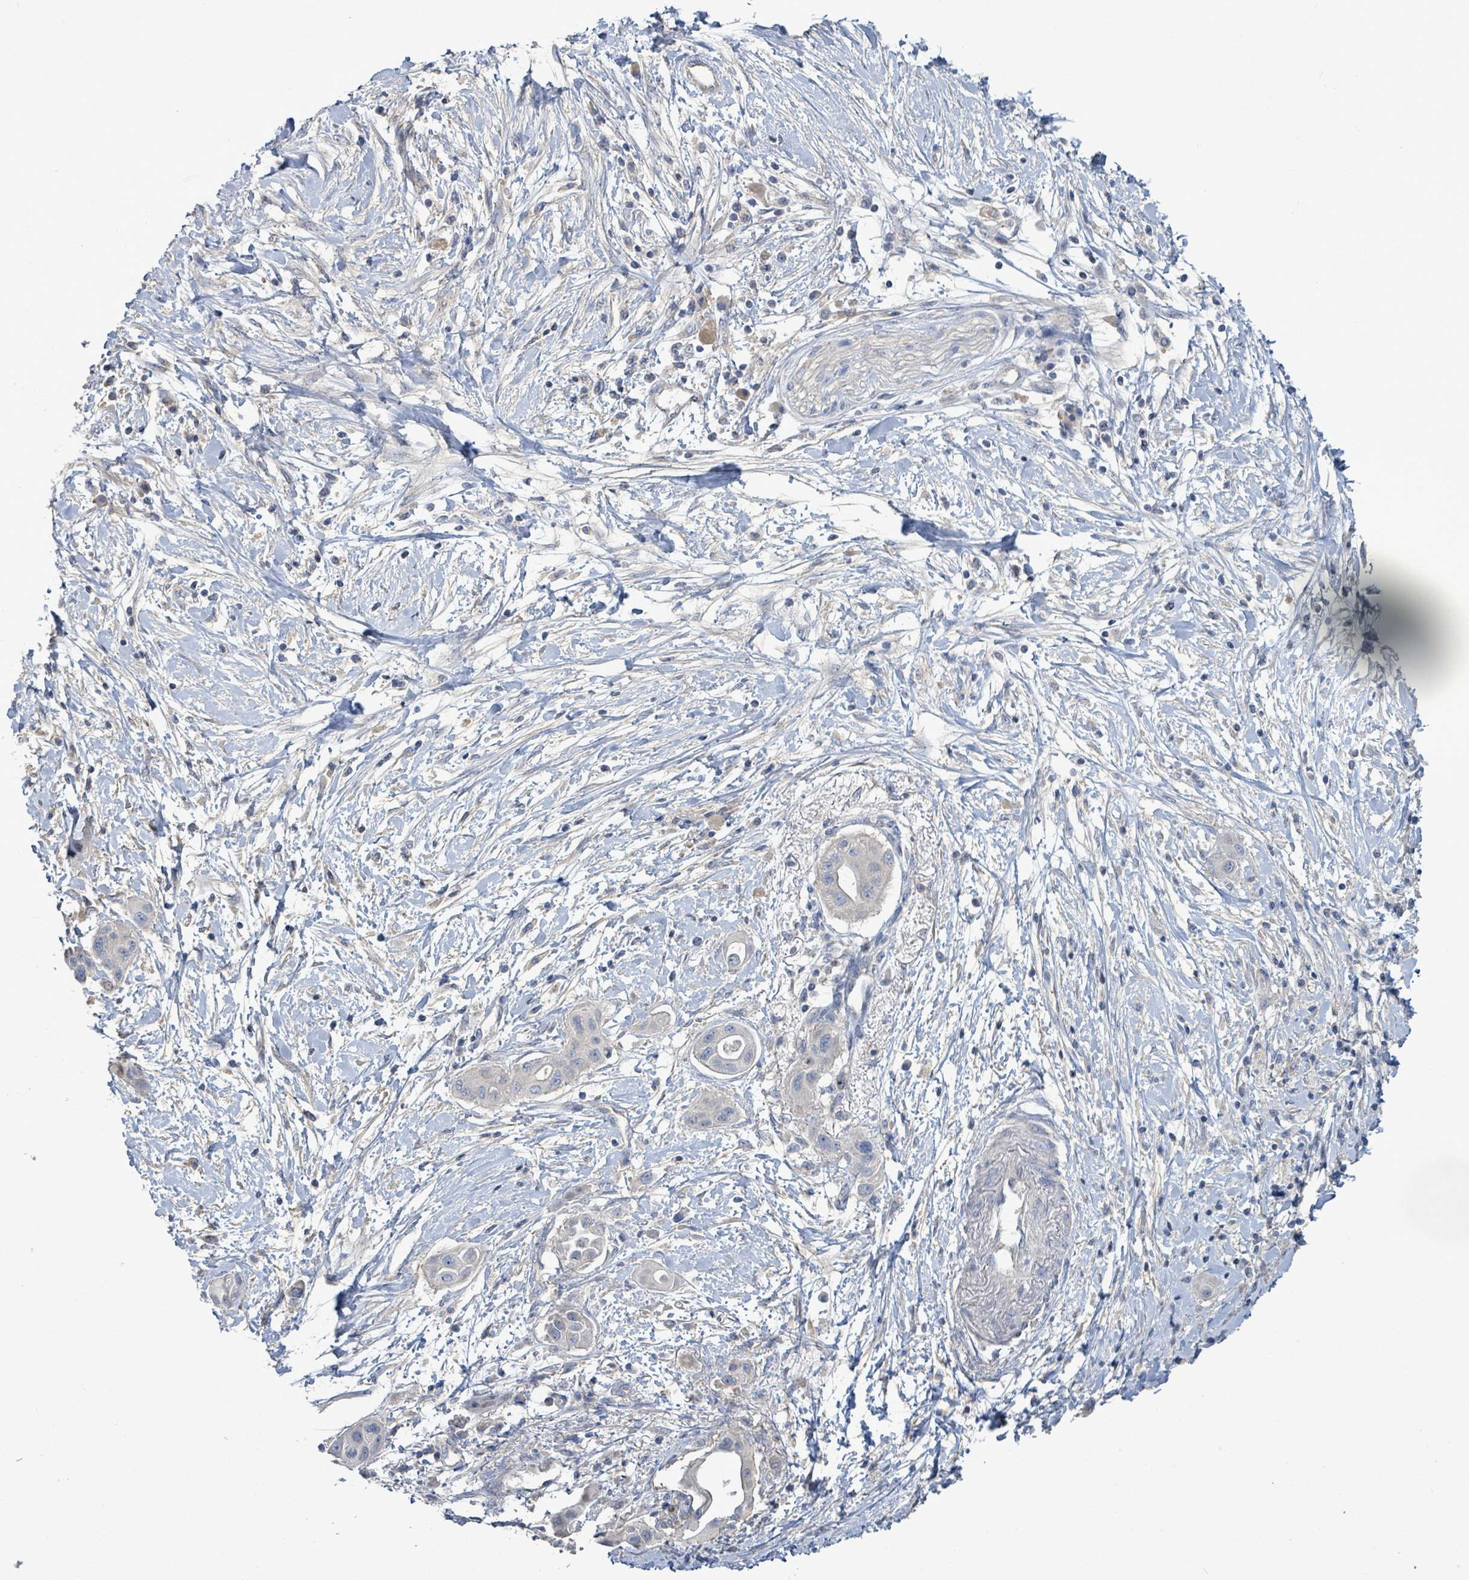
{"staining": {"intensity": "negative", "quantity": "none", "location": "none"}, "tissue": "pancreatic cancer", "cell_type": "Tumor cells", "image_type": "cancer", "snomed": [{"axis": "morphology", "description": "Adenocarcinoma, NOS"}, {"axis": "topography", "description": "Pancreas"}], "caption": "This is an IHC image of pancreatic adenocarcinoma. There is no staining in tumor cells.", "gene": "KRAS", "patient": {"sex": "male", "age": 68}}